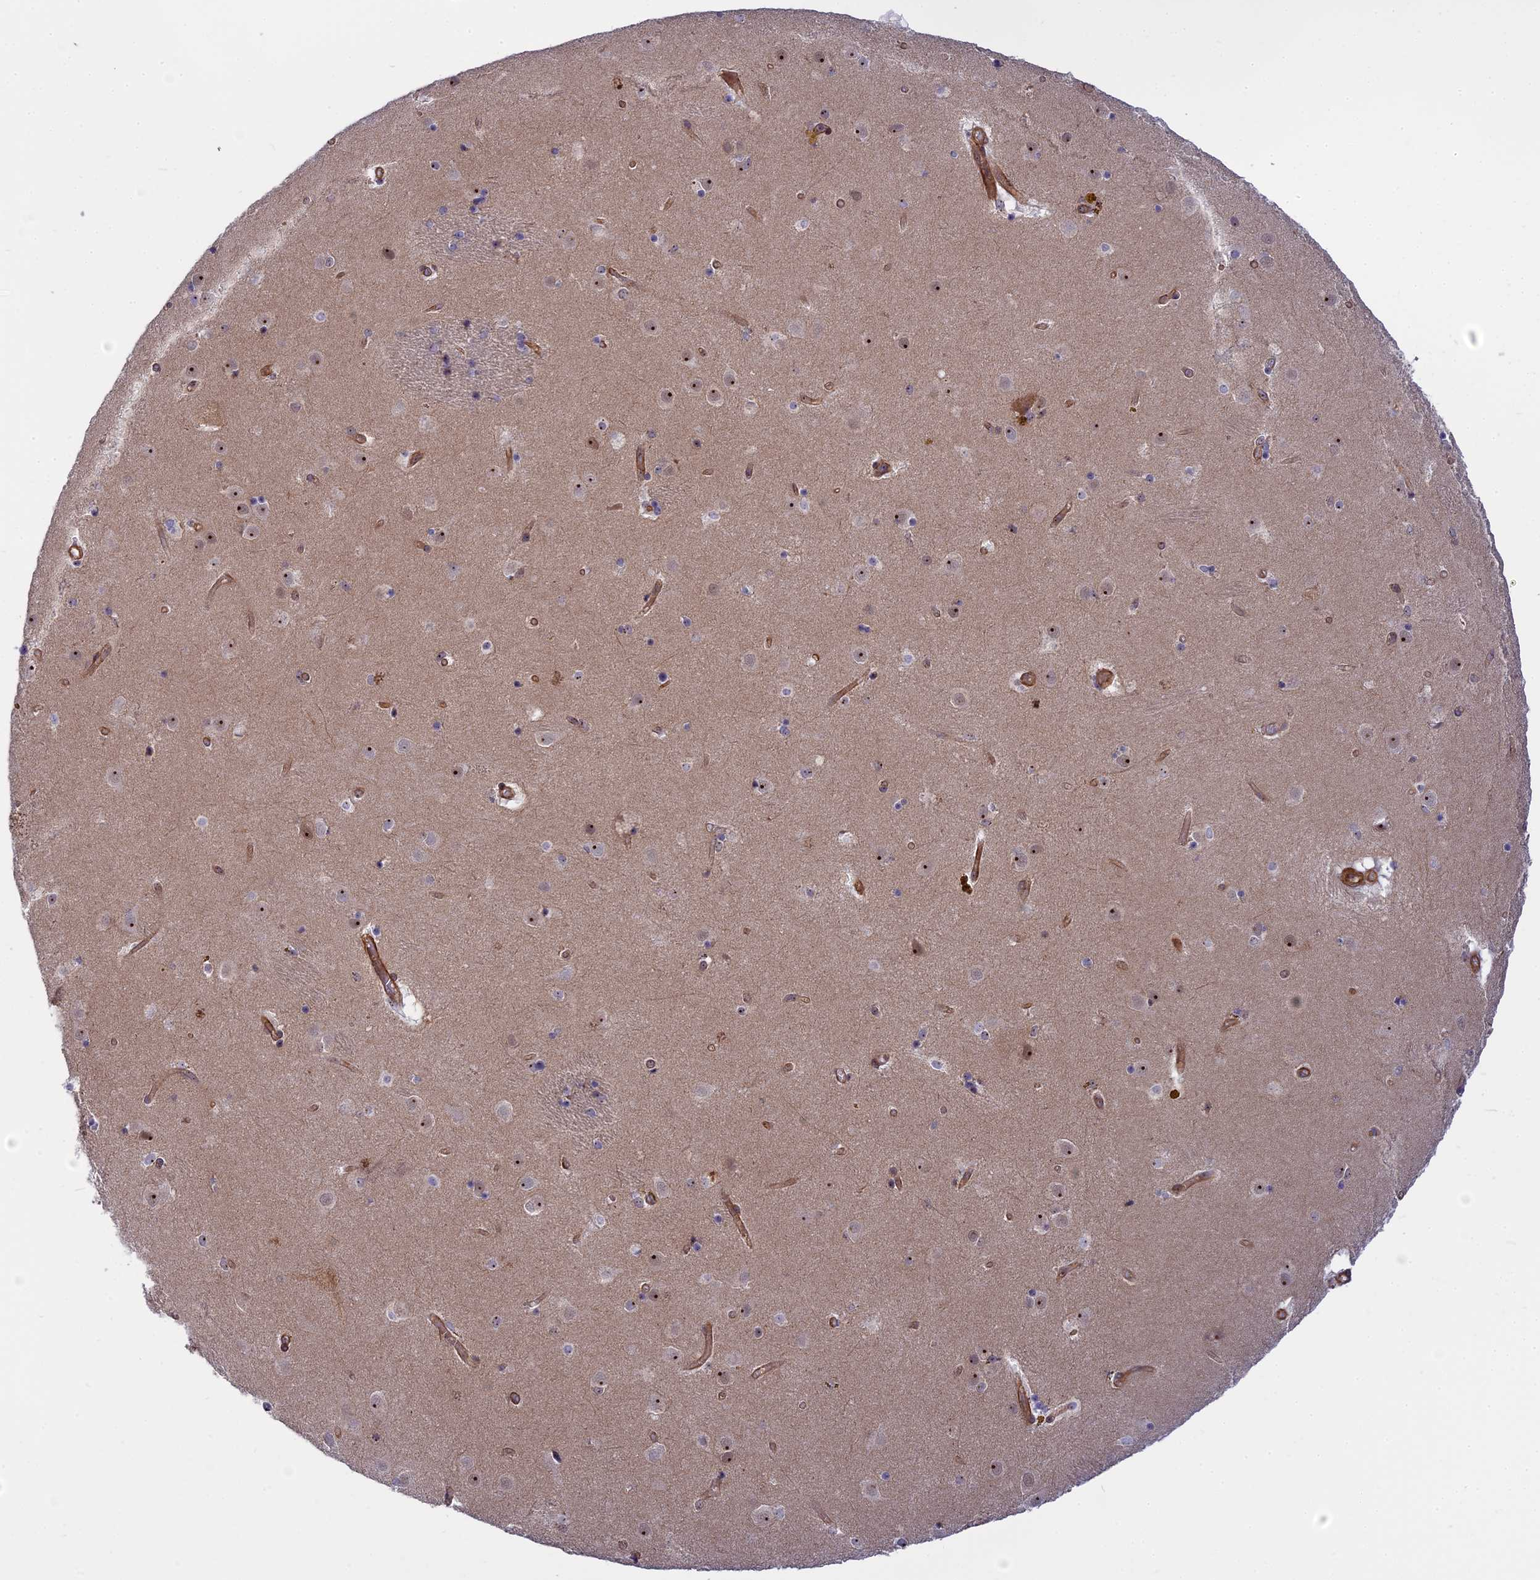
{"staining": {"intensity": "negative", "quantity": "none", "location": "none"}, "tissue": "caudate", "cell_type": "Glial cells", "image_type": "normal", "snomed": [{"axis": "morphology", "description": "Normal tissue, NOS"}, {"axis": "topography", "description": "Lateral ventricle wall"}], "caption": "Immunohistochemistry of unremarkable human caudate reveals no positivity in glial cells.", "gene": "DBNDD1", "patient": {"sex": "male", "age": 70}}